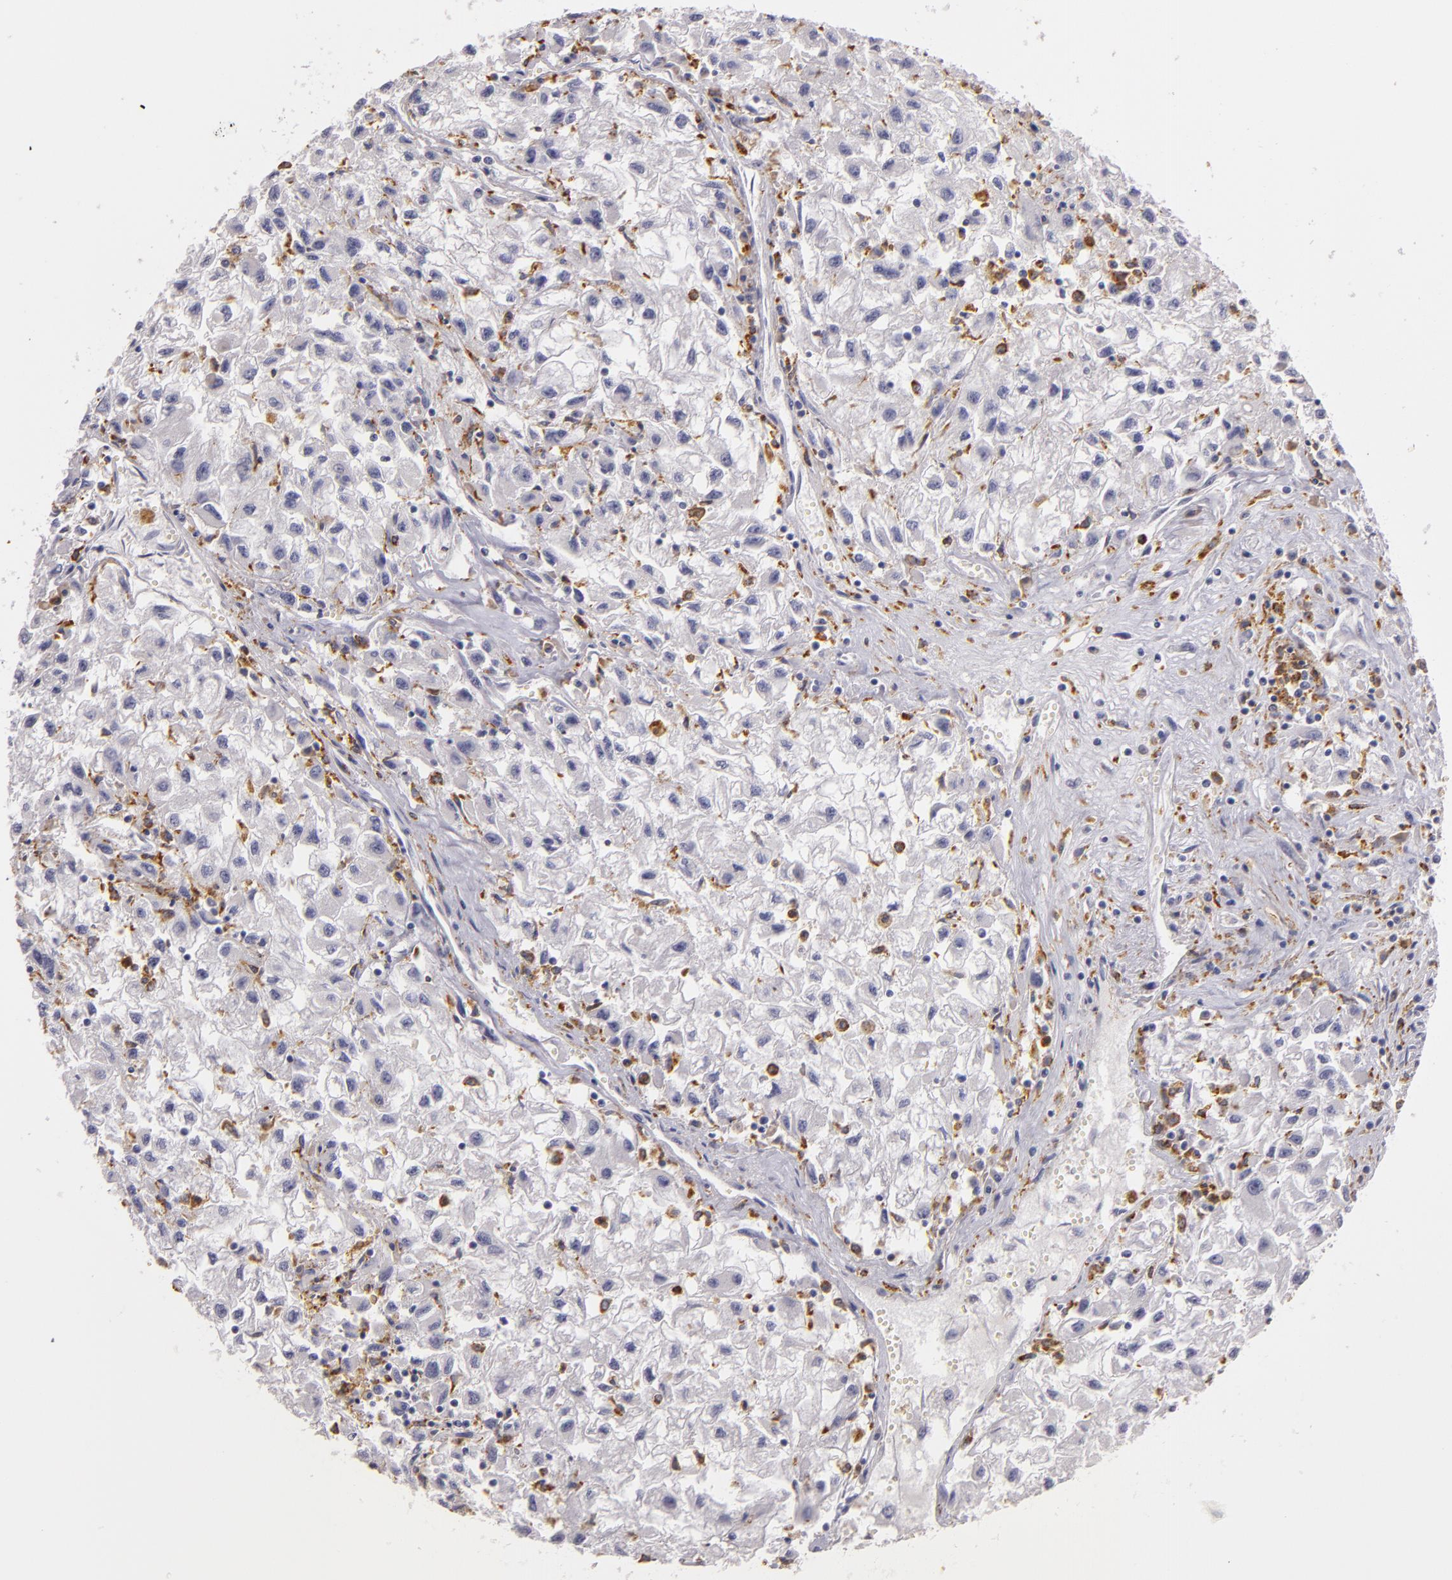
{"staining": {"intensity": "negative", "quantity": "none", "location": "none"}, "tissue": "renal cancer", "cell_type": "Tumor cells", "image_type": "cancer", "snomed": [{"axis": "morphology", "description": "Adenocarcinoma, NOS"}, {"axis": "topography", "description": "Kidney"}], "caption": "IHC of human adenocarcinoma (renal) displays no staining in tumor cells. (Immunohistochemistry (ihc), brightfield microscopy, high magnification).", "gene": "TLR8", "patient": {"sex": "male", "age": 59}}